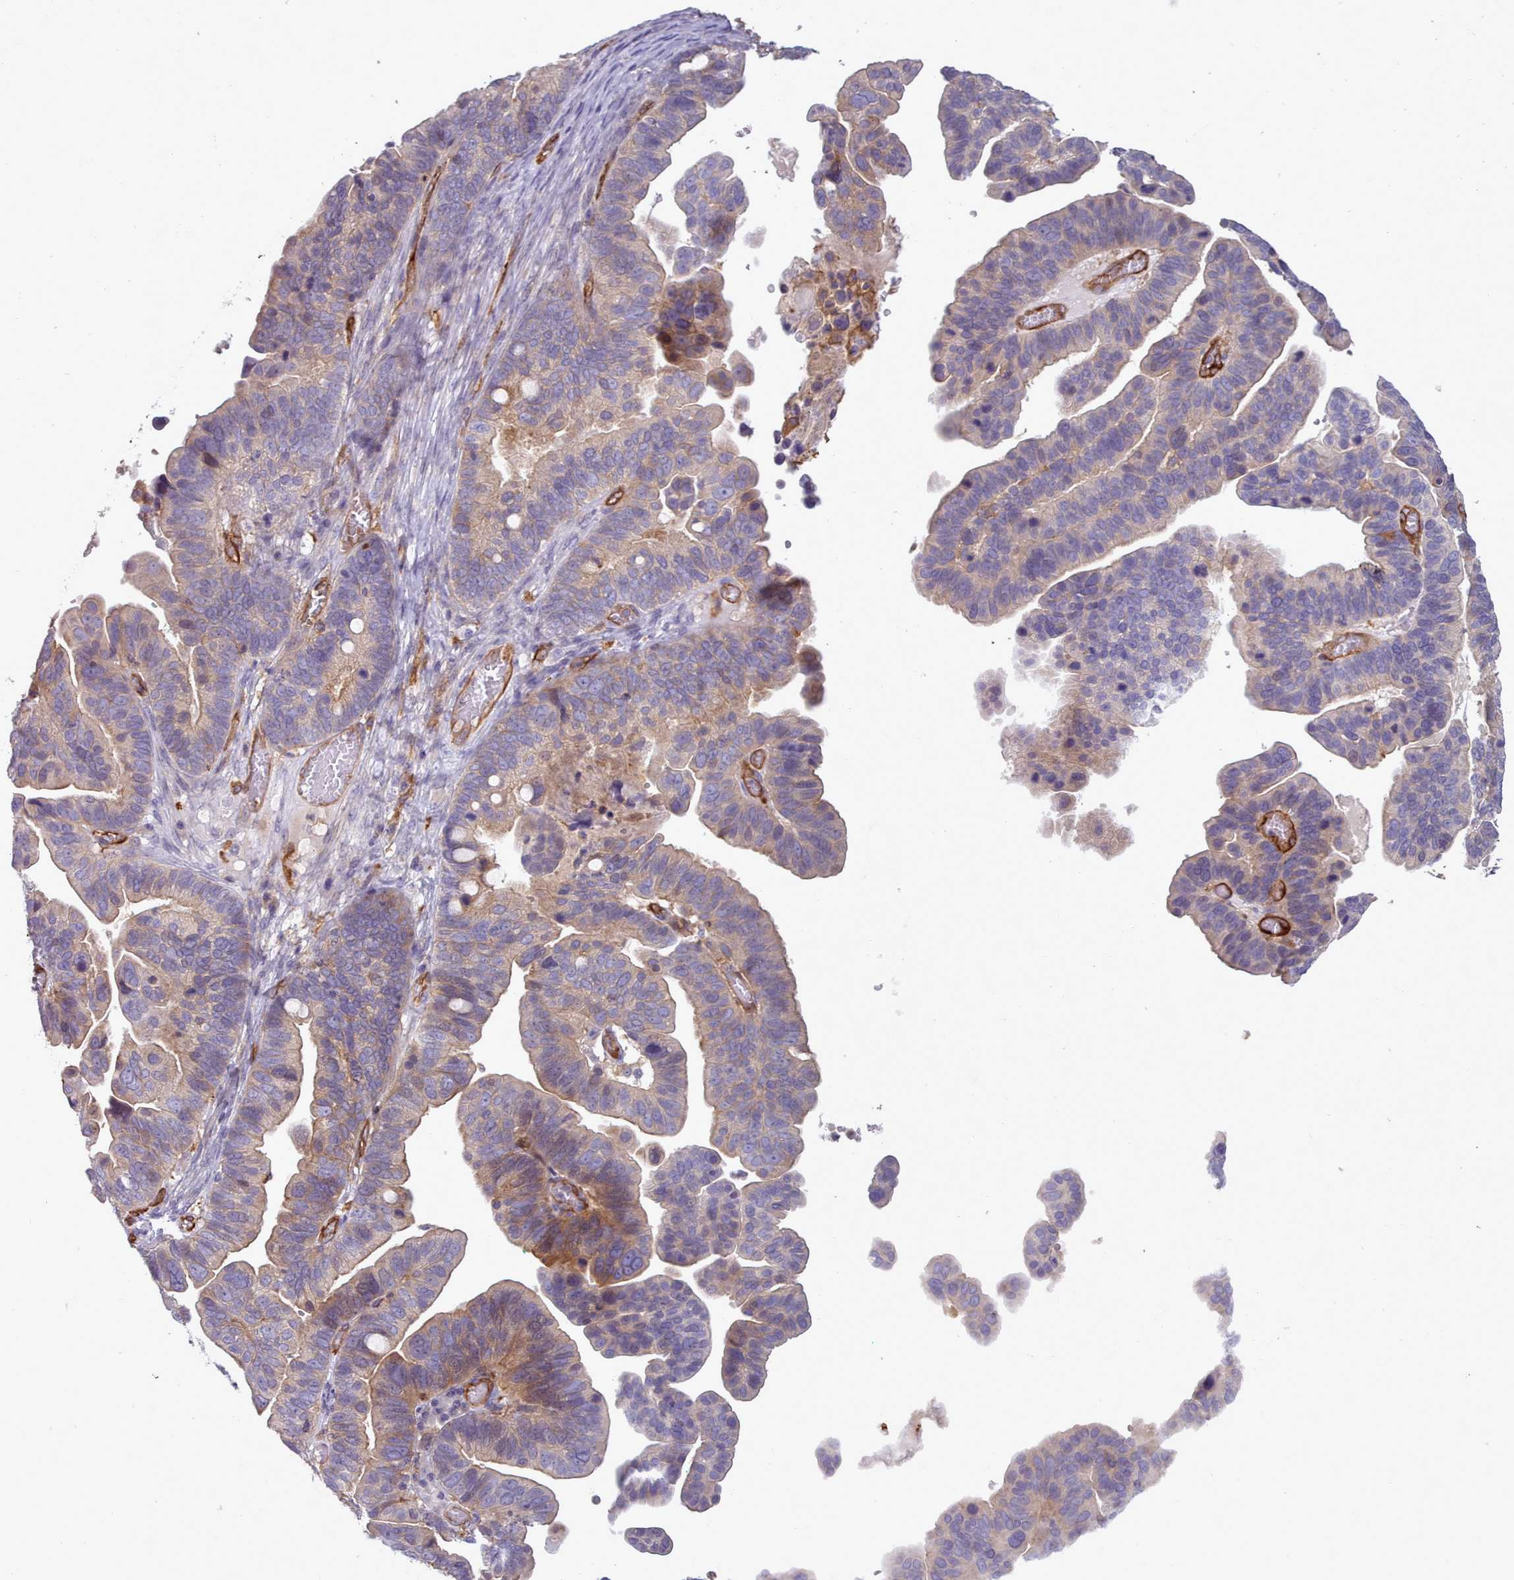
{"staining": {"intensity": "weak", "quantity": "25%-75%", "location": "cytoplasmic/membranous"}, "tissue": "ovarian cancer", "cell_type": "Tumor cells", "image_type": "cancer", "snomed": [{"axis": "morphology", "description": "Cystadenocarcinoma, serous, NOS"}, {"axis": "topography", "description": "Ovary"}], "caption": "Ovarian cancer stained with immunohistochemistry exhibits weak cytoplasmic/membranous expression in approximately 25%-75% of tumor cells.", "gene": "CD300LF", "patient": {"sex": "female", "age": 56}}